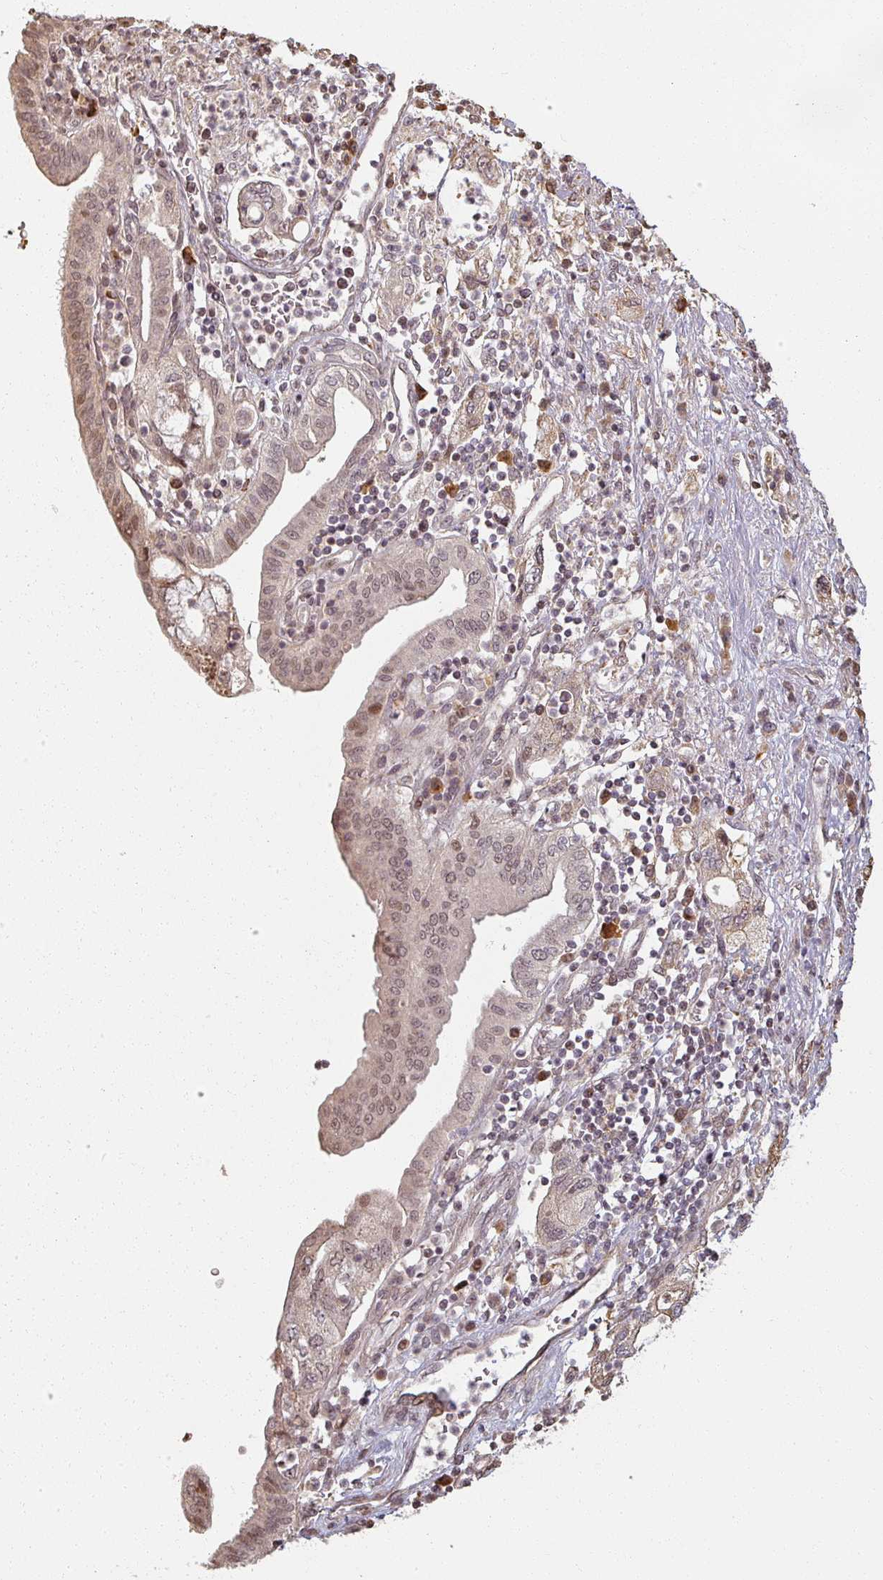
{"staining": {"intensity": "moderate", "quantity": ">75%", "location": "nuclear"}, "tissue": "pancreatic cancer", "cell_type": "Tumor cells", "image_type": "cancer", "snomed": [{"axis": "morphology", "description": "Adenocarcinoma, NOS"}, {"axis": "topography", "description": "Pancreas"}], "caption": "A photomicrograph of human pancreatic adenocarcinoma stained for a protein reveals moderate nuclear brown staining in tumor cells. The staining was performed using DAB, with brown indicating positive protein expression. Nuclei are stained blue with hematoxylin.", "gene": "MED19", "patient": {"sex": "female", "age": 73}}